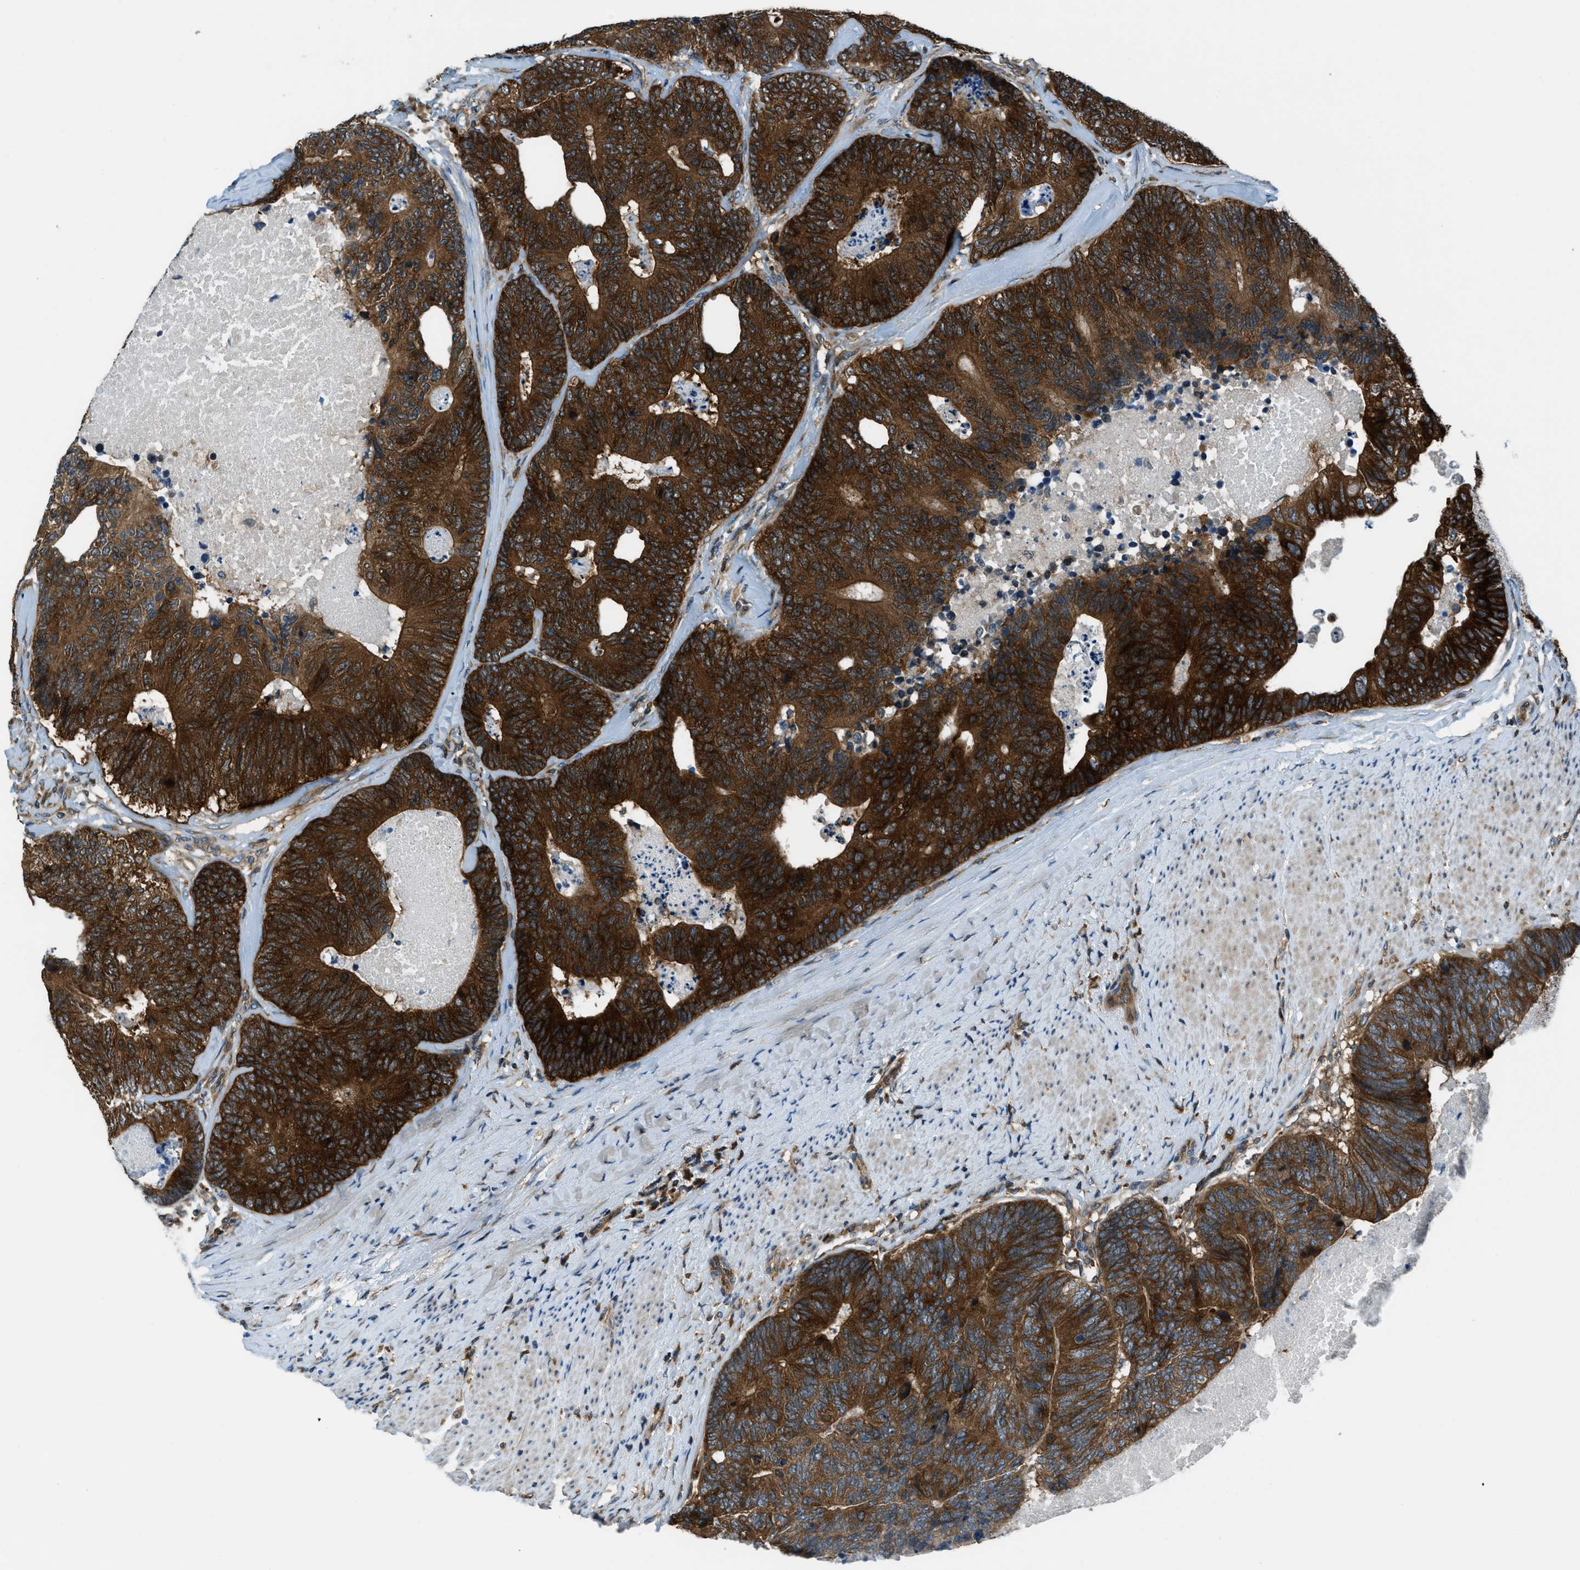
{"staining": {"intensity": "strong", "quantity": "25%-75%", "location": "cytoplasmic/membranous"}, "tissue": "colorectal cancer", "cell_type": "Tumor cells", "image_type": "cancer", "snomed": [{"axis": "morphology", "description": "Adenocarcinoma, NOS"}, {"axis": "topography", "description": "Colon"}], "caption": "Colorectal cancer (adenocarcinoma) tissue shows strong cytoplasmic/membranous expression in about 25%-75% of tumor cells", "gene": "ARFGAP2", "patient": {"sex": "female", "age": 67}}